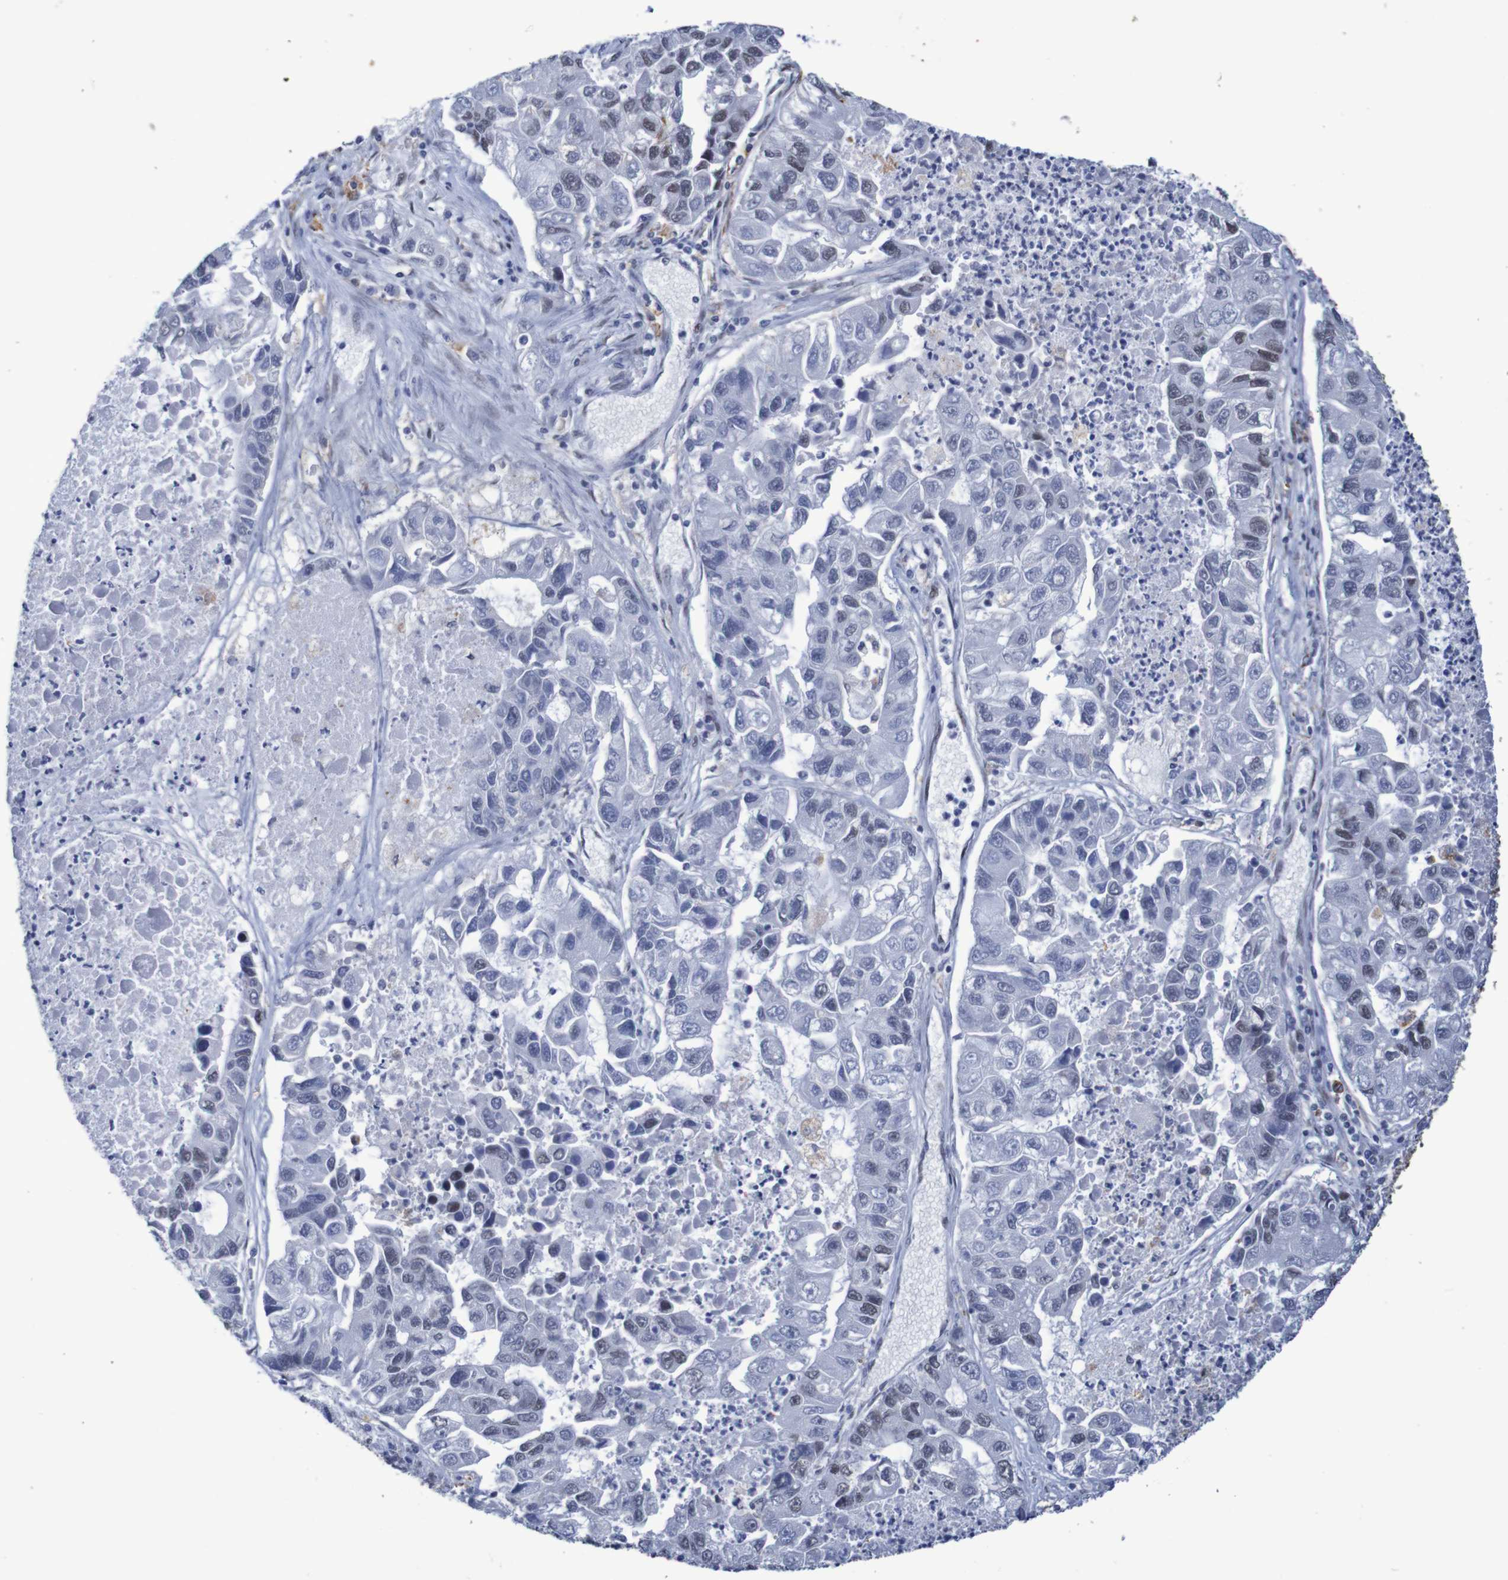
{"staining": {"intensity": "negative", "quantity": "none", "location": "none"}, "tissue": "lung cancer", "cell_type": "Tumor cells", "image_type": "cancer", "snomed": [{"axis": "morphology", "description": "Adenocarcinoma, NOS"}, {"axis": "topography", "description": "Lung"}], "caption": "This histopathology image is of lung cancer (adenocarcinoma) stained with IHC to label a protein in brown with the nuclei are counter-stained blue. There is no expression in tumor cells.", "gene": "MRTFB", "patient": {"sex": "female", "age": 51}}